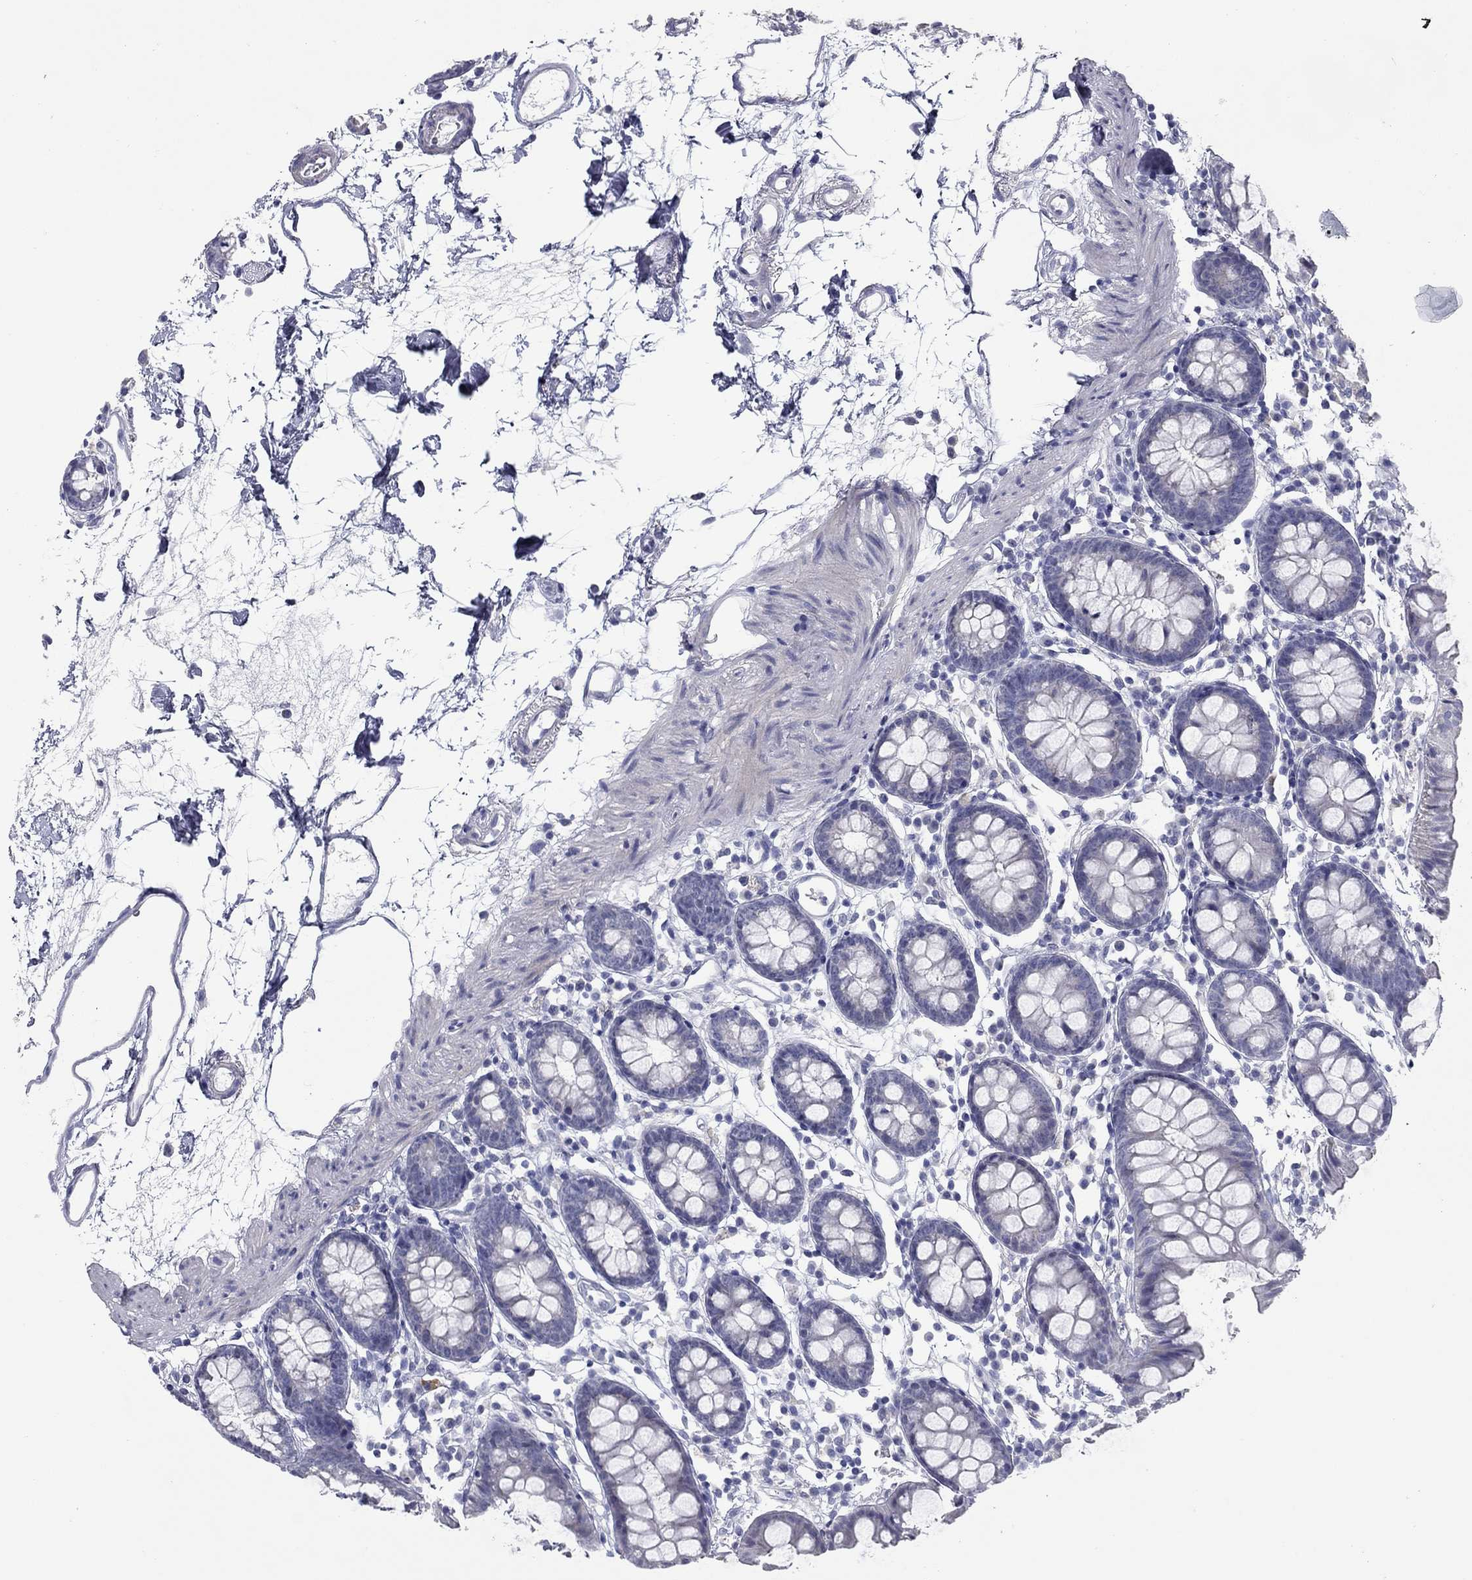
{"staining": {"intensity": "negative", "quantity": "none", "location": "none"}, "tissue": "colon", "cell_type": "Endothelial cells", "image_type": "normal", "snomed": [{"axis": "morphology", "description": "Normal tissue, NOS"}, {"axis": "topography", "description": "Colon"}], "caption": "Endothelial cells are negative for brown protein staining in unremarkable colon. The staining is performed using DAB (3,3'-diaminobenzidine) brown chromogen with nuclei counter-stained in using hematoxylin.", "gene": "KIRREL2", "patient": {"sex": "female", "age": 84}}